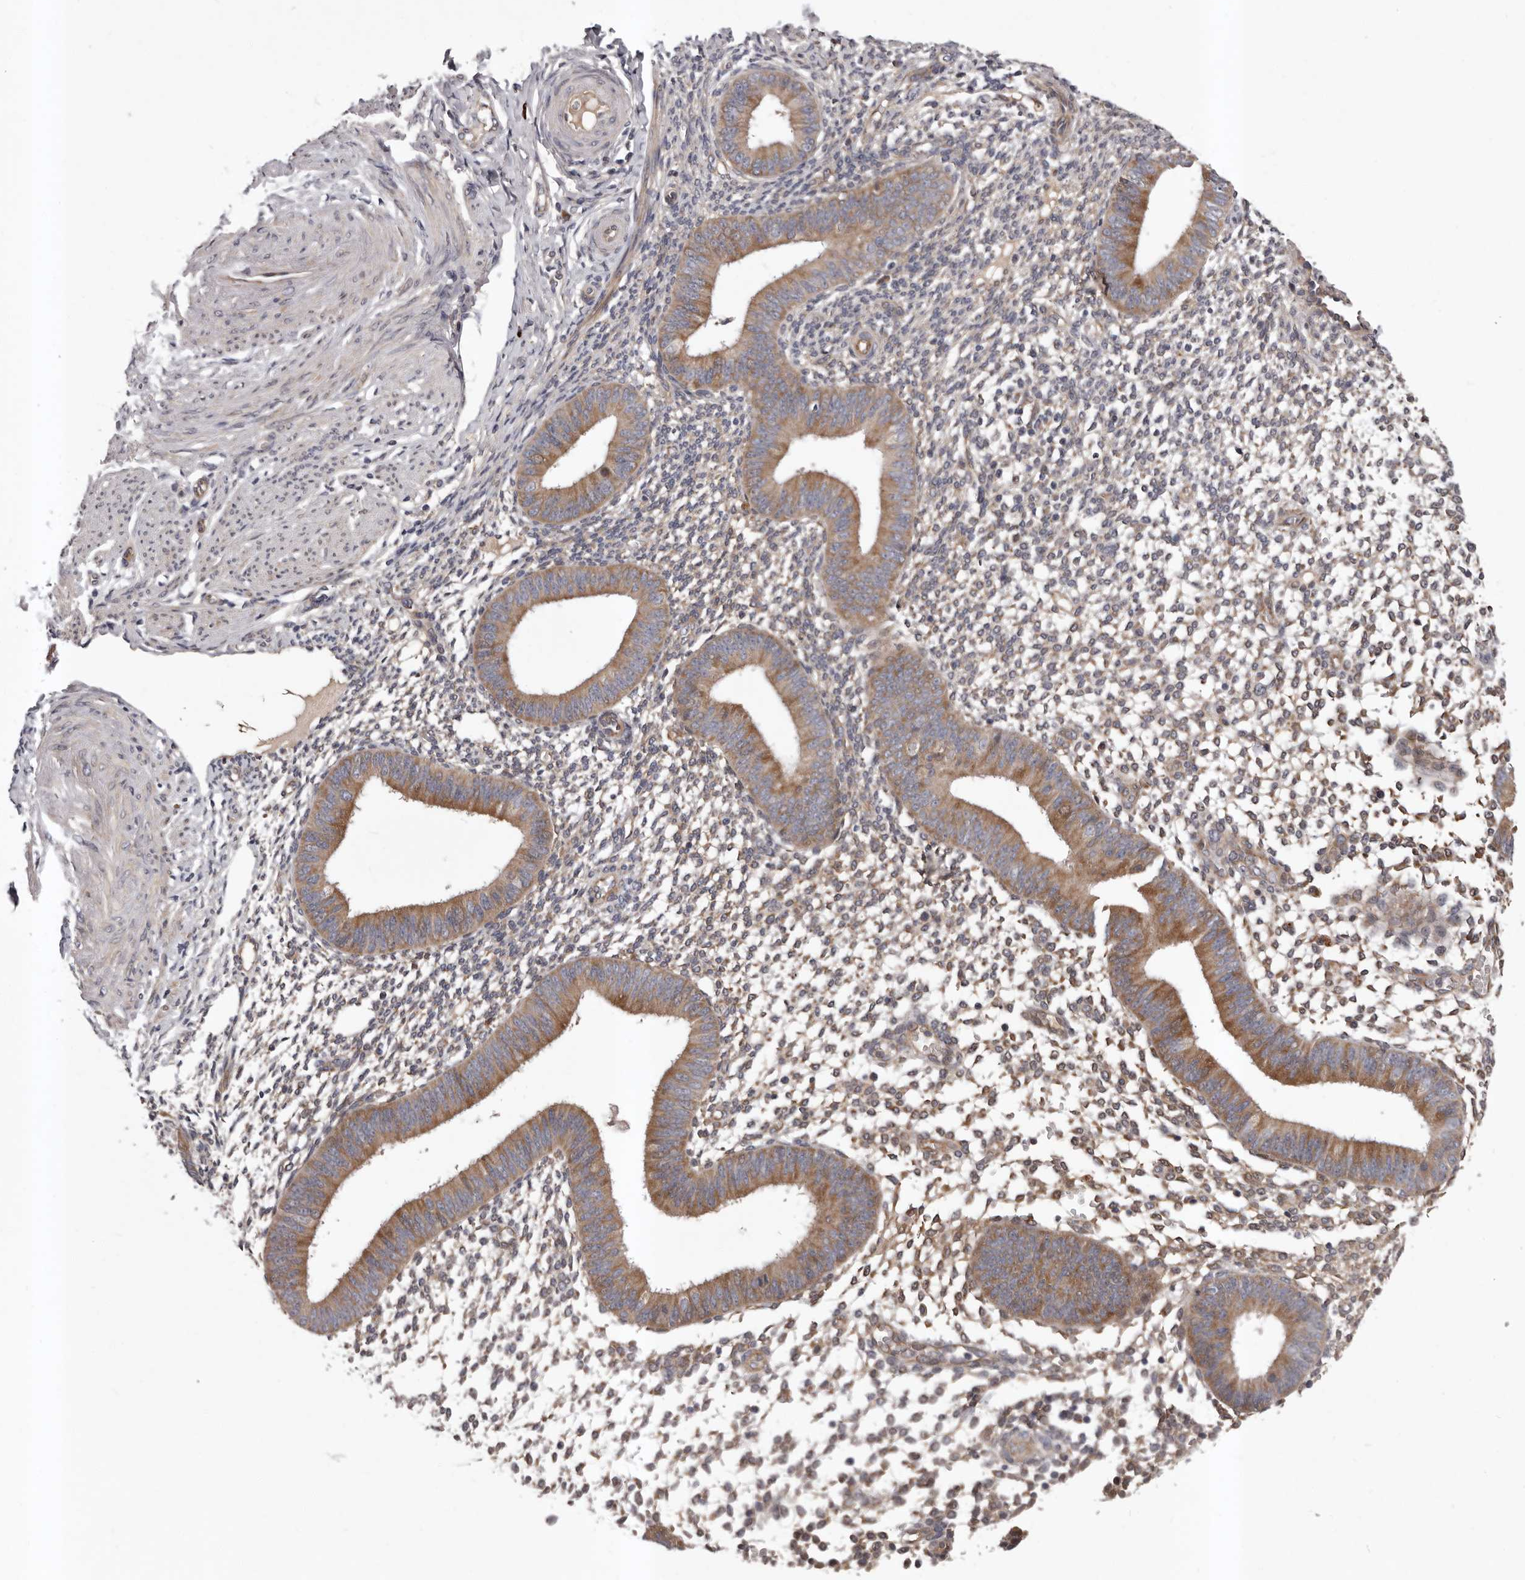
{"staining": {"intensity": "weak", "quantity": "25%-75%", "location": "cytoplasmic/membranous"}, "tissue": "endometrium", "cell_type": "Cells in endometrial stroma", "image_type": "normal", "snomed": [{"axis": "morphology", "description": "Normal tissue, NOS"}, {"axis": "topography", "description": "Uterus"}, {"axis": "topography", "description": "Endometrium"}], "caption": "Protein expression by immunohistochemistry demonstrates weak cytoplasmic/membranous expression in approximately 25%-75% of cells in endometrial stroma in unremarkable endometrium. The staining was performed using DAB, with brown indicating positive protein expression. Nuclei are stained blue with hematoxylin.", "gene": "PRKD1", "patient": {"sex": "female", "age": 48}}